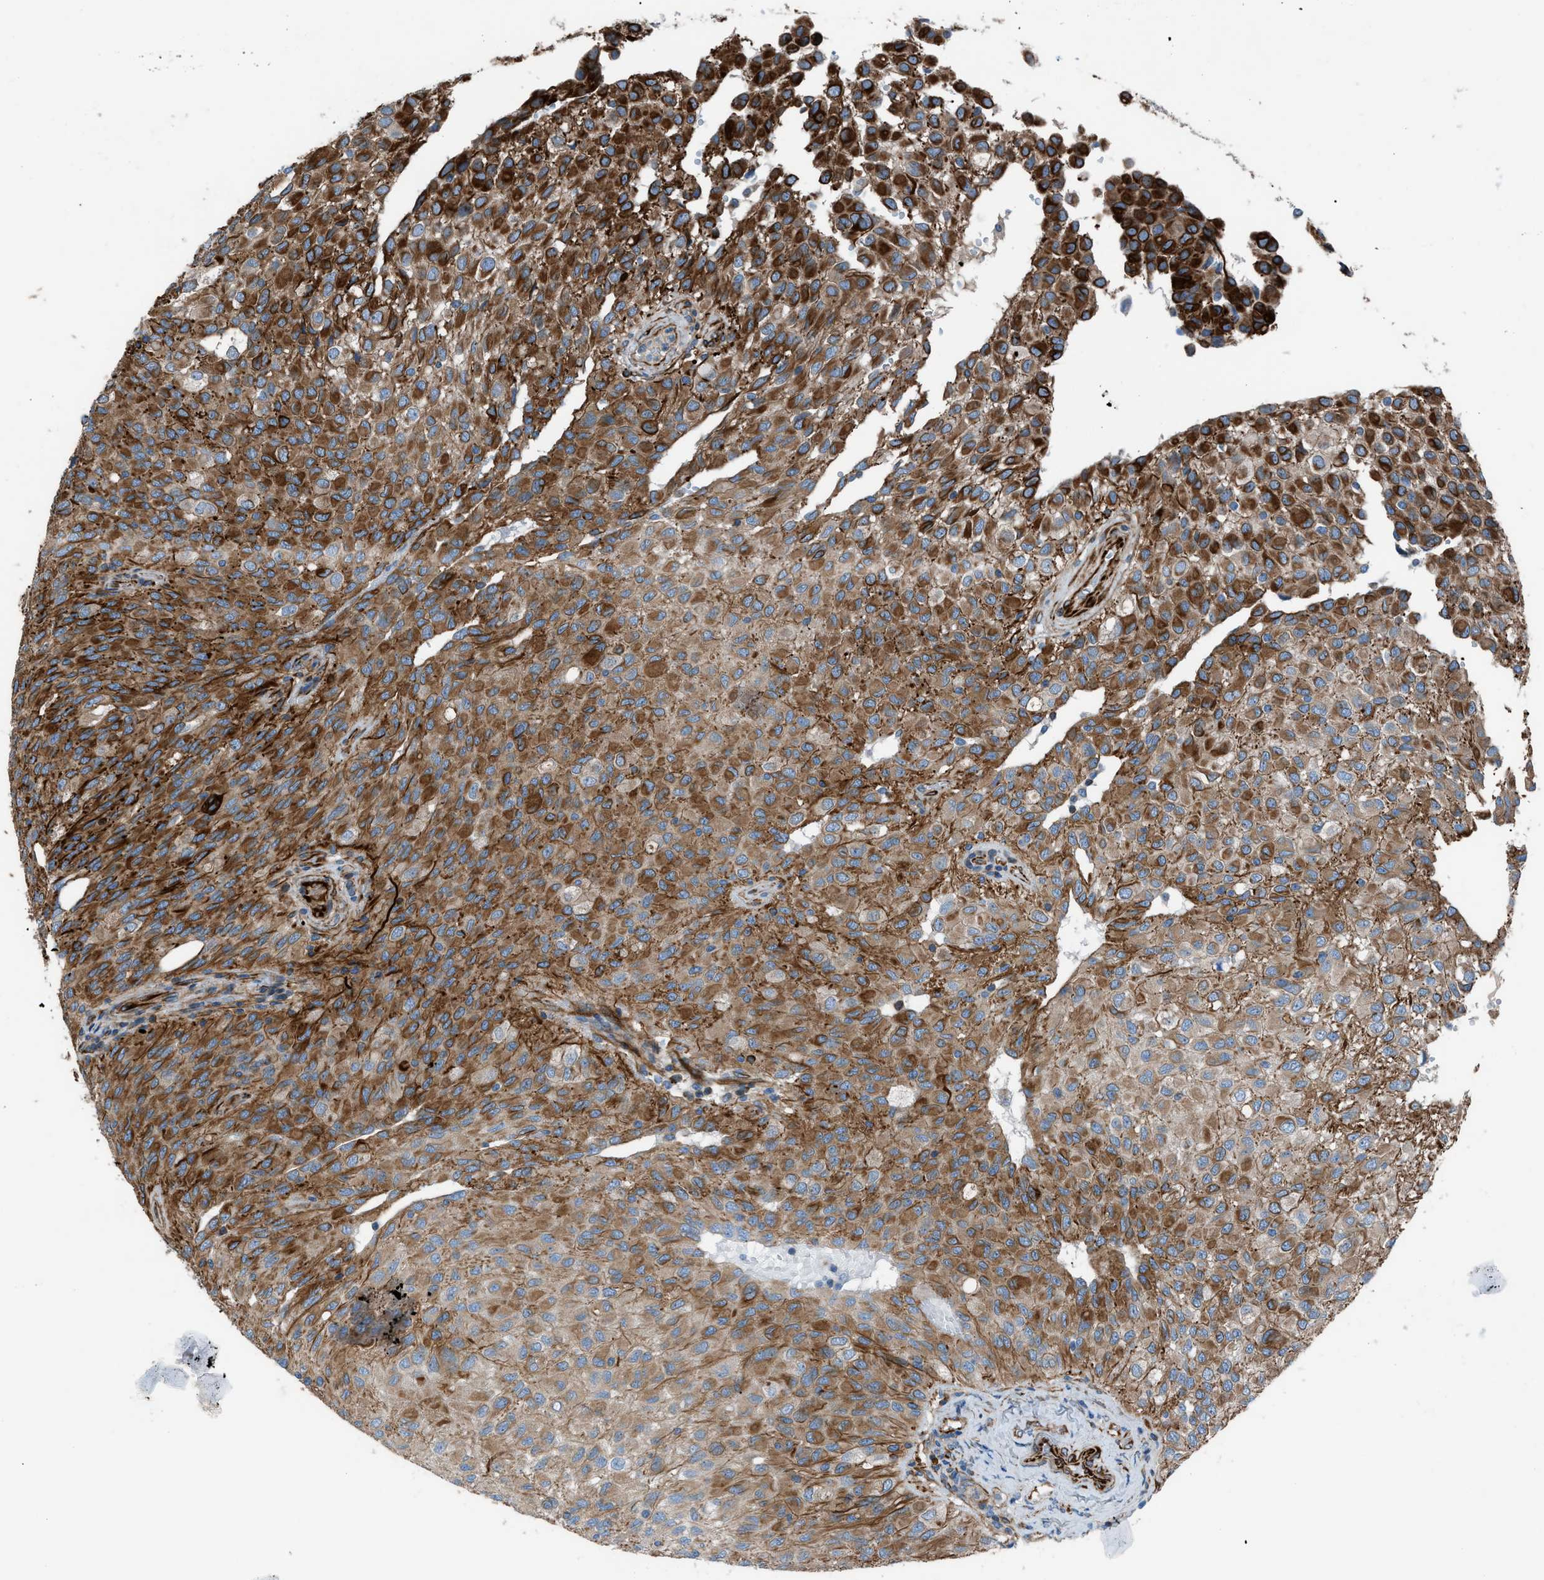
{"staining": {"intensity": "strong", "quantity": ">75%", "location": "cytoplasmic/membranous"}, "tissue": "glioma", "cell_type": "Tumor cells", "image_type": "cancer", "snomed": [{"axis": "morphology", "description": "Glioma, malignant, High grade"}, {"axis": "topography", "description": "Brain"}], "caption": "Immunohistochemistry (IHC) histopathology image of human glioma stained for a protein (brown), which exhibits high levels of strong cytoplasmic/membranous expression in about >75% of tumor cells.", "gene": "CABP7", "patient": {"sex": "male", "age": 32}}